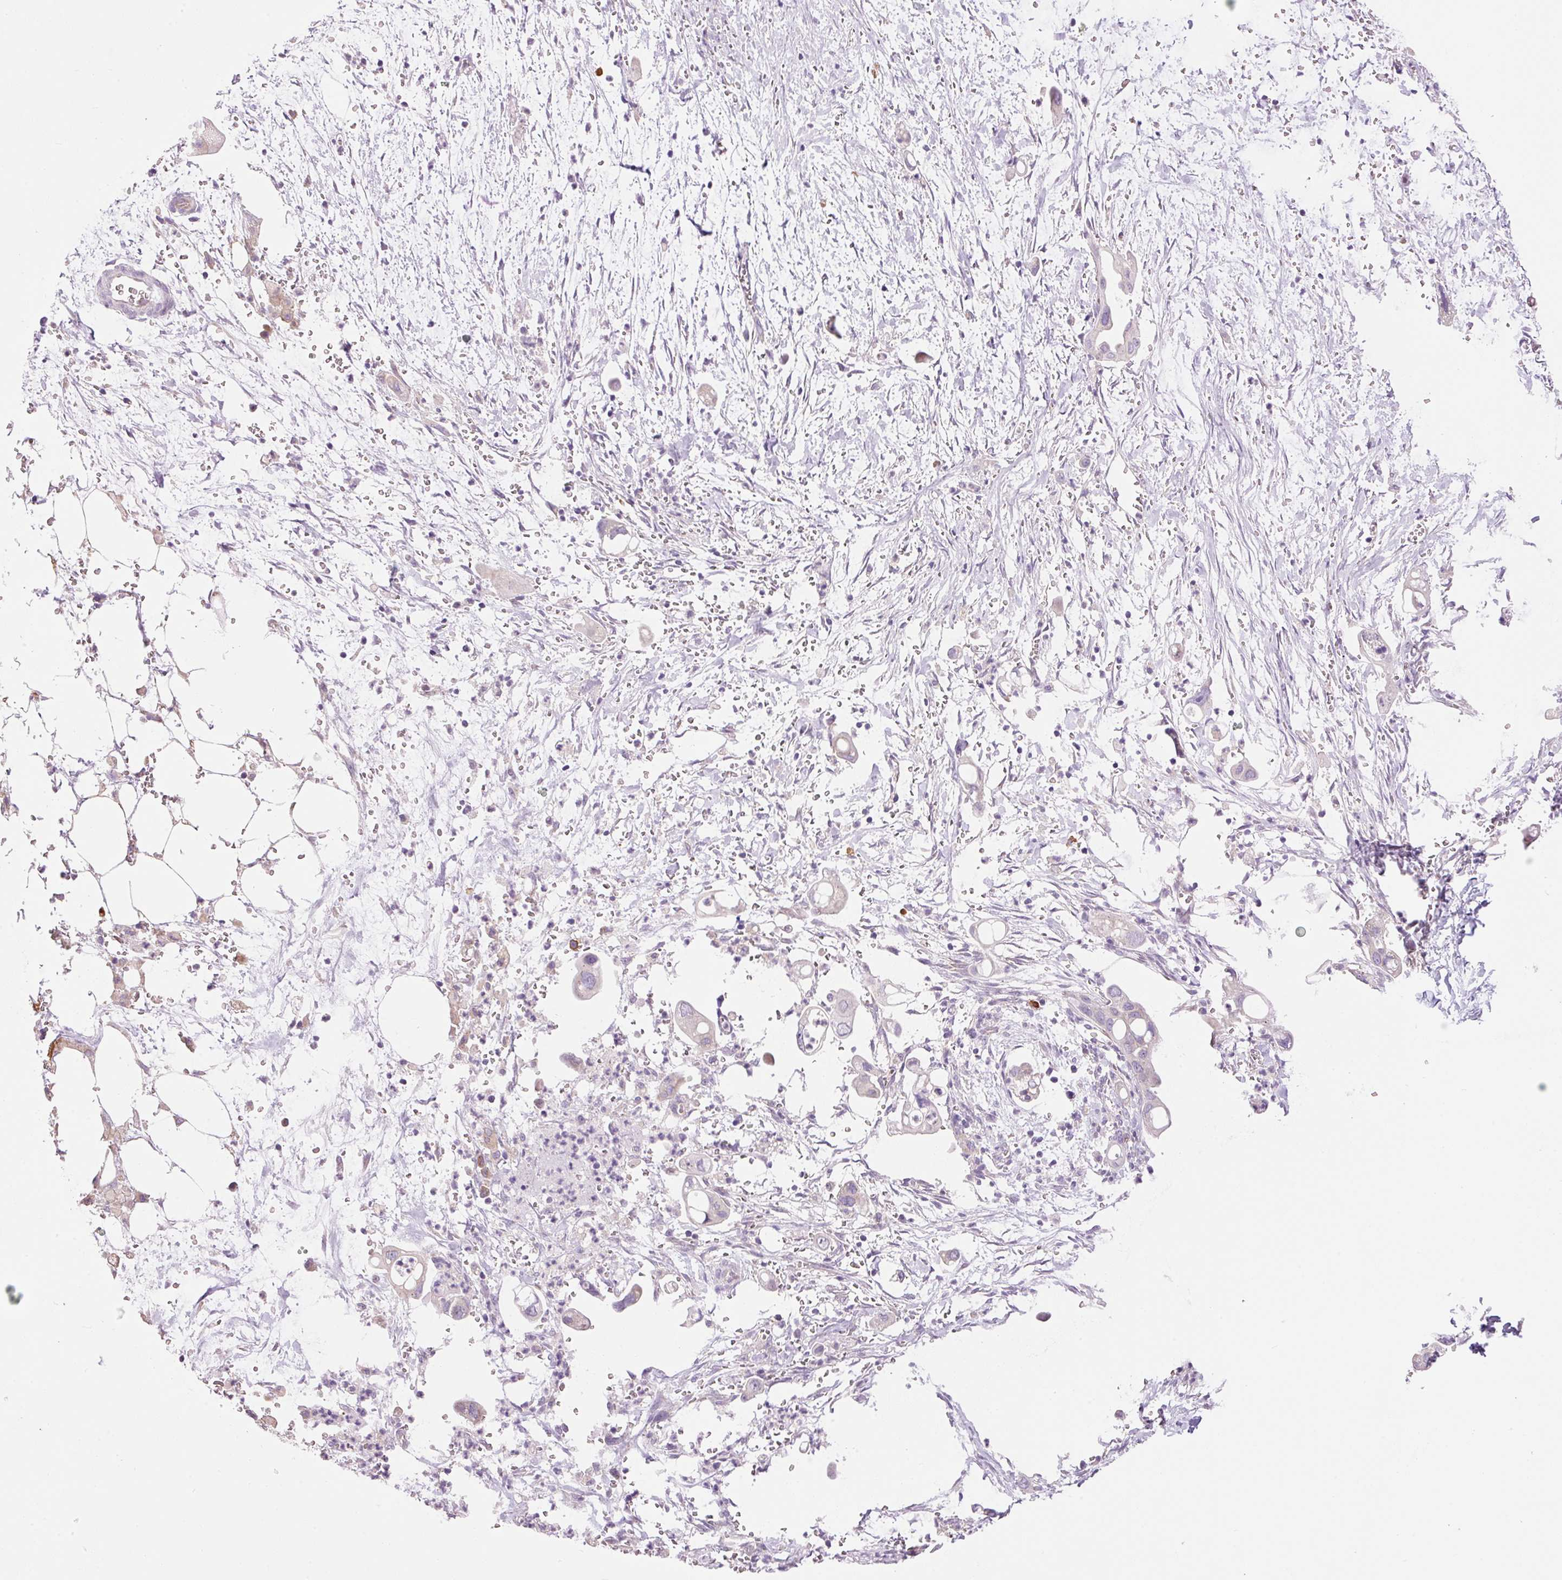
{"staining": {"intensity": "negative", "quantity": "none", "location": "none"}, "tissue": "pancreatic cancer", "cell_type": "Tumor cells", "image_type": "cancer", "snomed": [{"axis": "morphology", "description": "Adenocarcinoma, NOS"}, {"axis": "topography", "description": "Pancreas"}], "caption": "A photomicrograph of pancreatic cancer (adenocarcinoma) stained for a protein shows no brown staining in tumor cells.", "gene": "PNPLA5", "patient": {"sex": "male", "age": 61}}